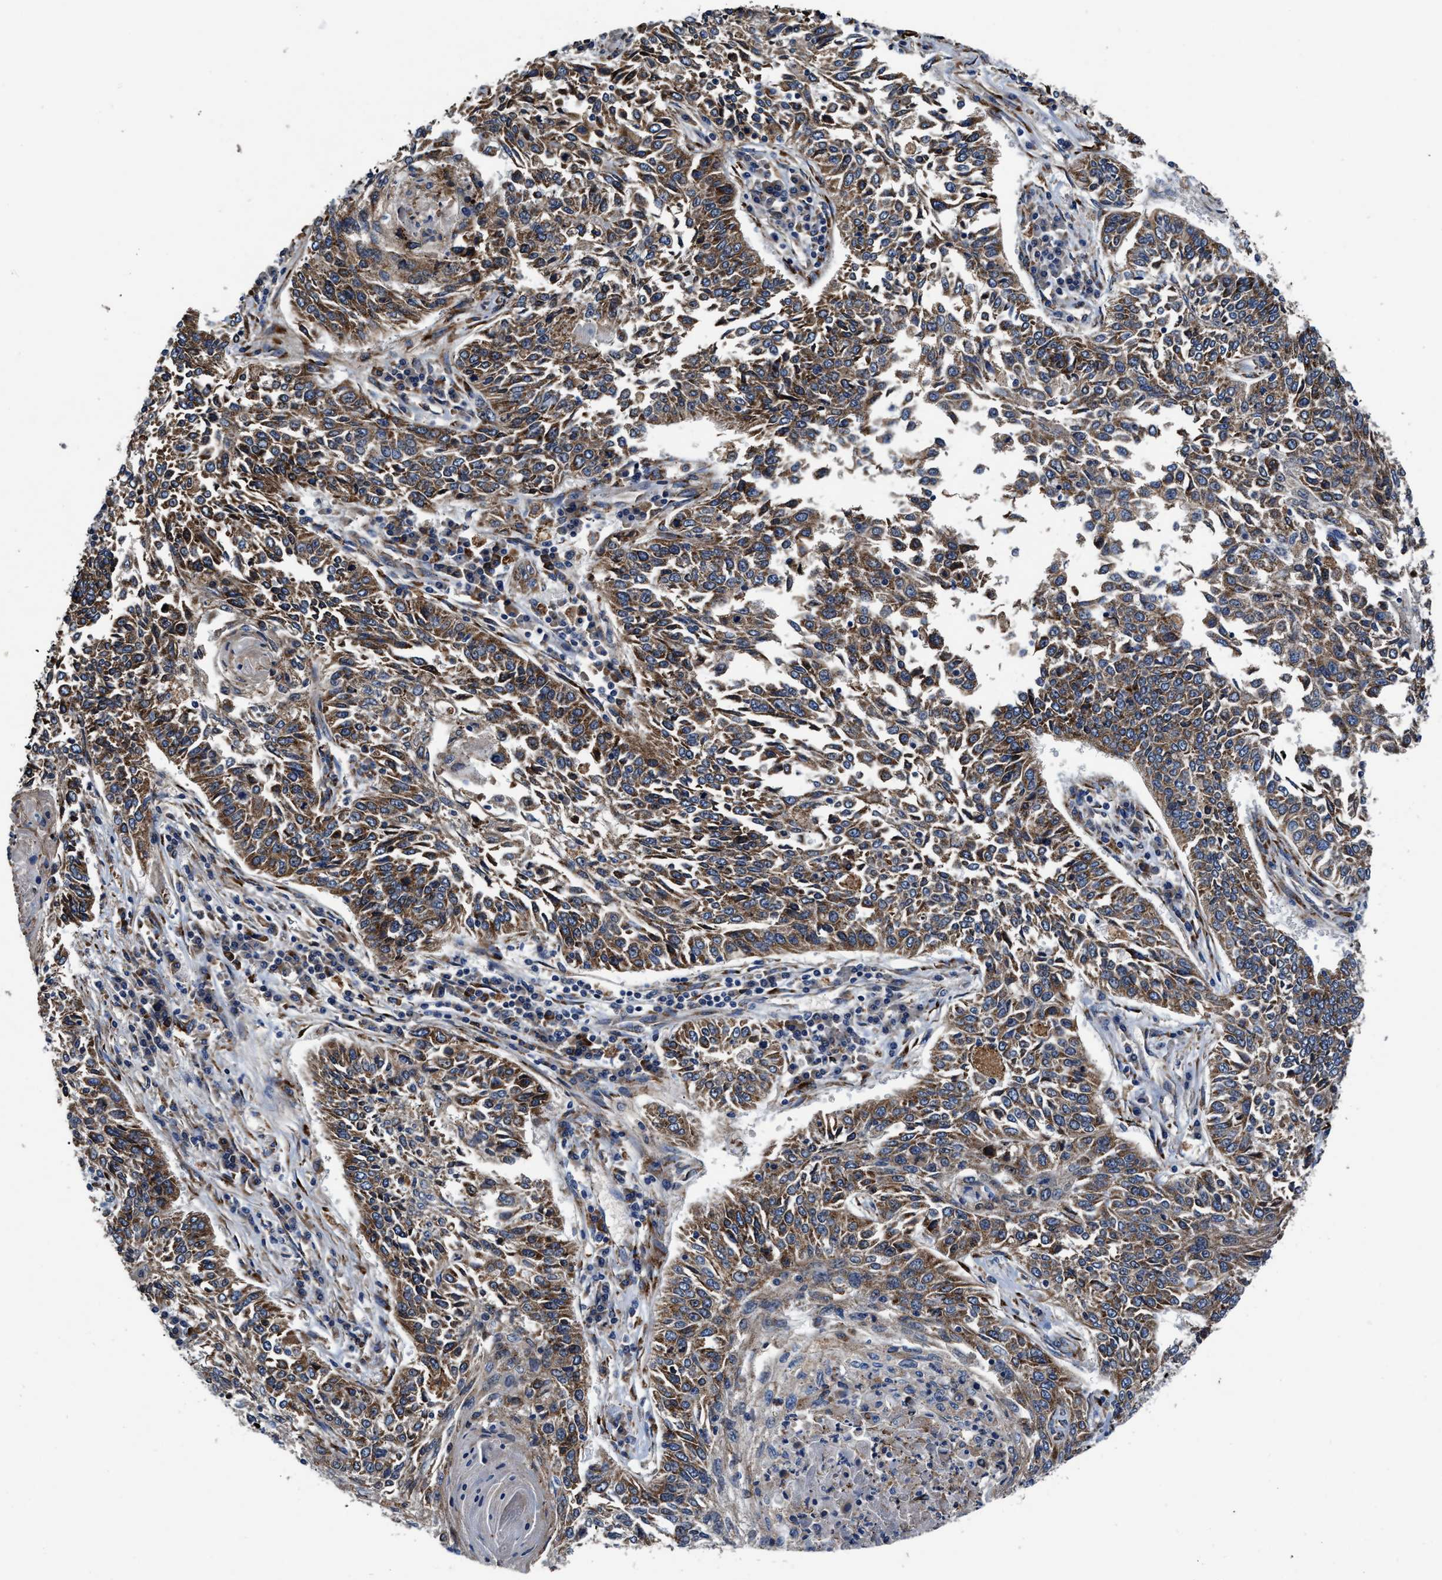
{"staining": {"intensity": "moderate", "quantity": ">75%", "location": "cytoplasmic/membranous"}, "tissue": "lung cancer", "cell_type": "Tumor cells", "image_type": "cancer", "snomed": [{"axis": "morphology", "description": "Normal tissue, NOS"}, {"axis": "morphology", "description": "Squamous cell carcinoma, NOS"}, {"axis": "topography", "description": "Cartilage tissue"}, {"axis": "topography", "description": "Bronchus"}, {"axis": "topography", "description": "Lung"}], "caption": "Protein staining of lung squamous cell carcinoma tissue displays moderate cytoplasmic/membranous staining in about >75% of tumor cells.", "gene": "SLC12A2", "patient": {"sex": "female", "age": 49}}